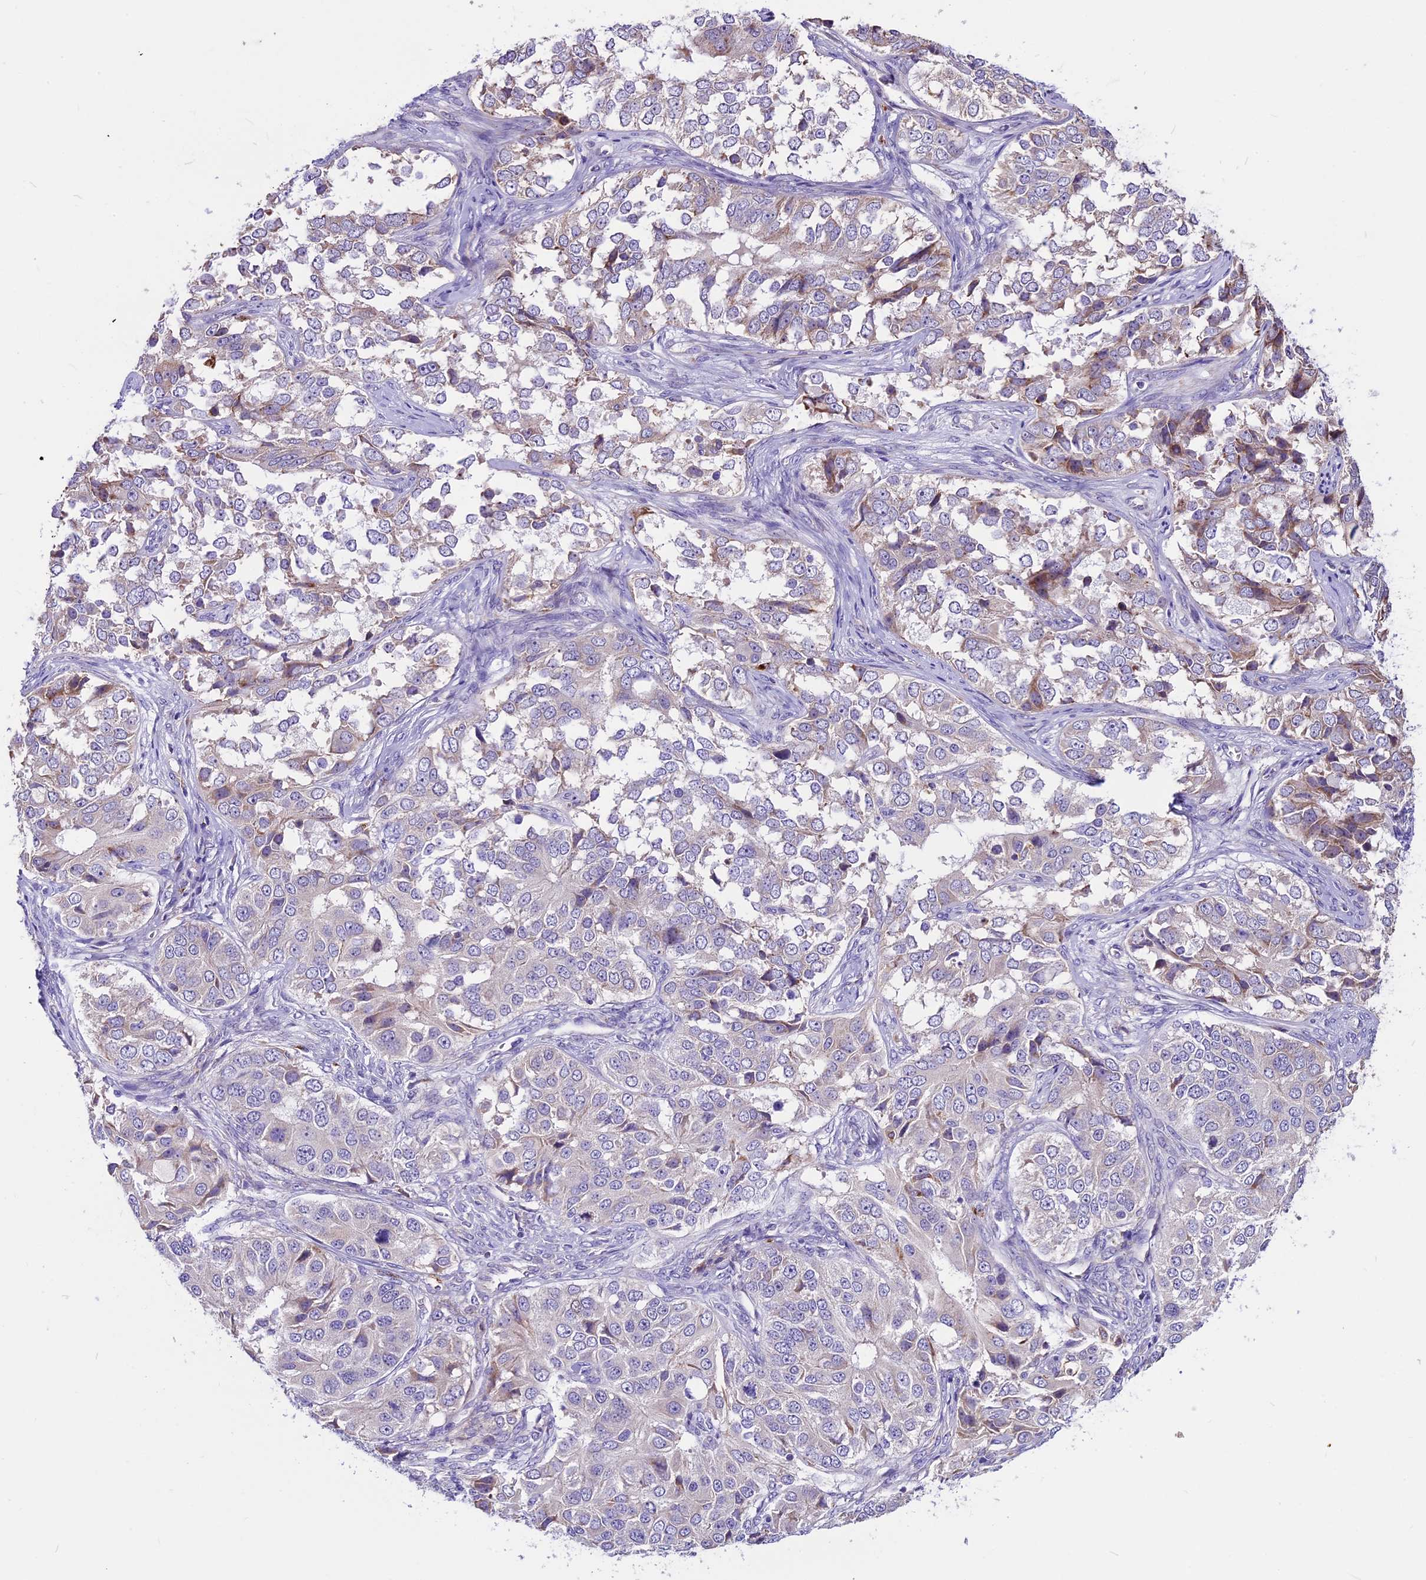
{"staining": {"intensity": "negative", "quantity": "none", "location": "none"}, "tissue": "ovarian cancer", "cell_type": "Tumor cells", "image_type": "cancer", "snomed": [{"axis": "morphology", "description": "Carcinoma, endometroid"}, {"axis": "topography", "description": "Ovary"}], "caption": "High power microscopy photomicrograph of an immunohistochemistry image of ovarian cancer (endometroid carcinoma), revealing no significant positivity in tumor cells.", "gene": "THRSP", "patient": {"sex": "female", "age": 51}}